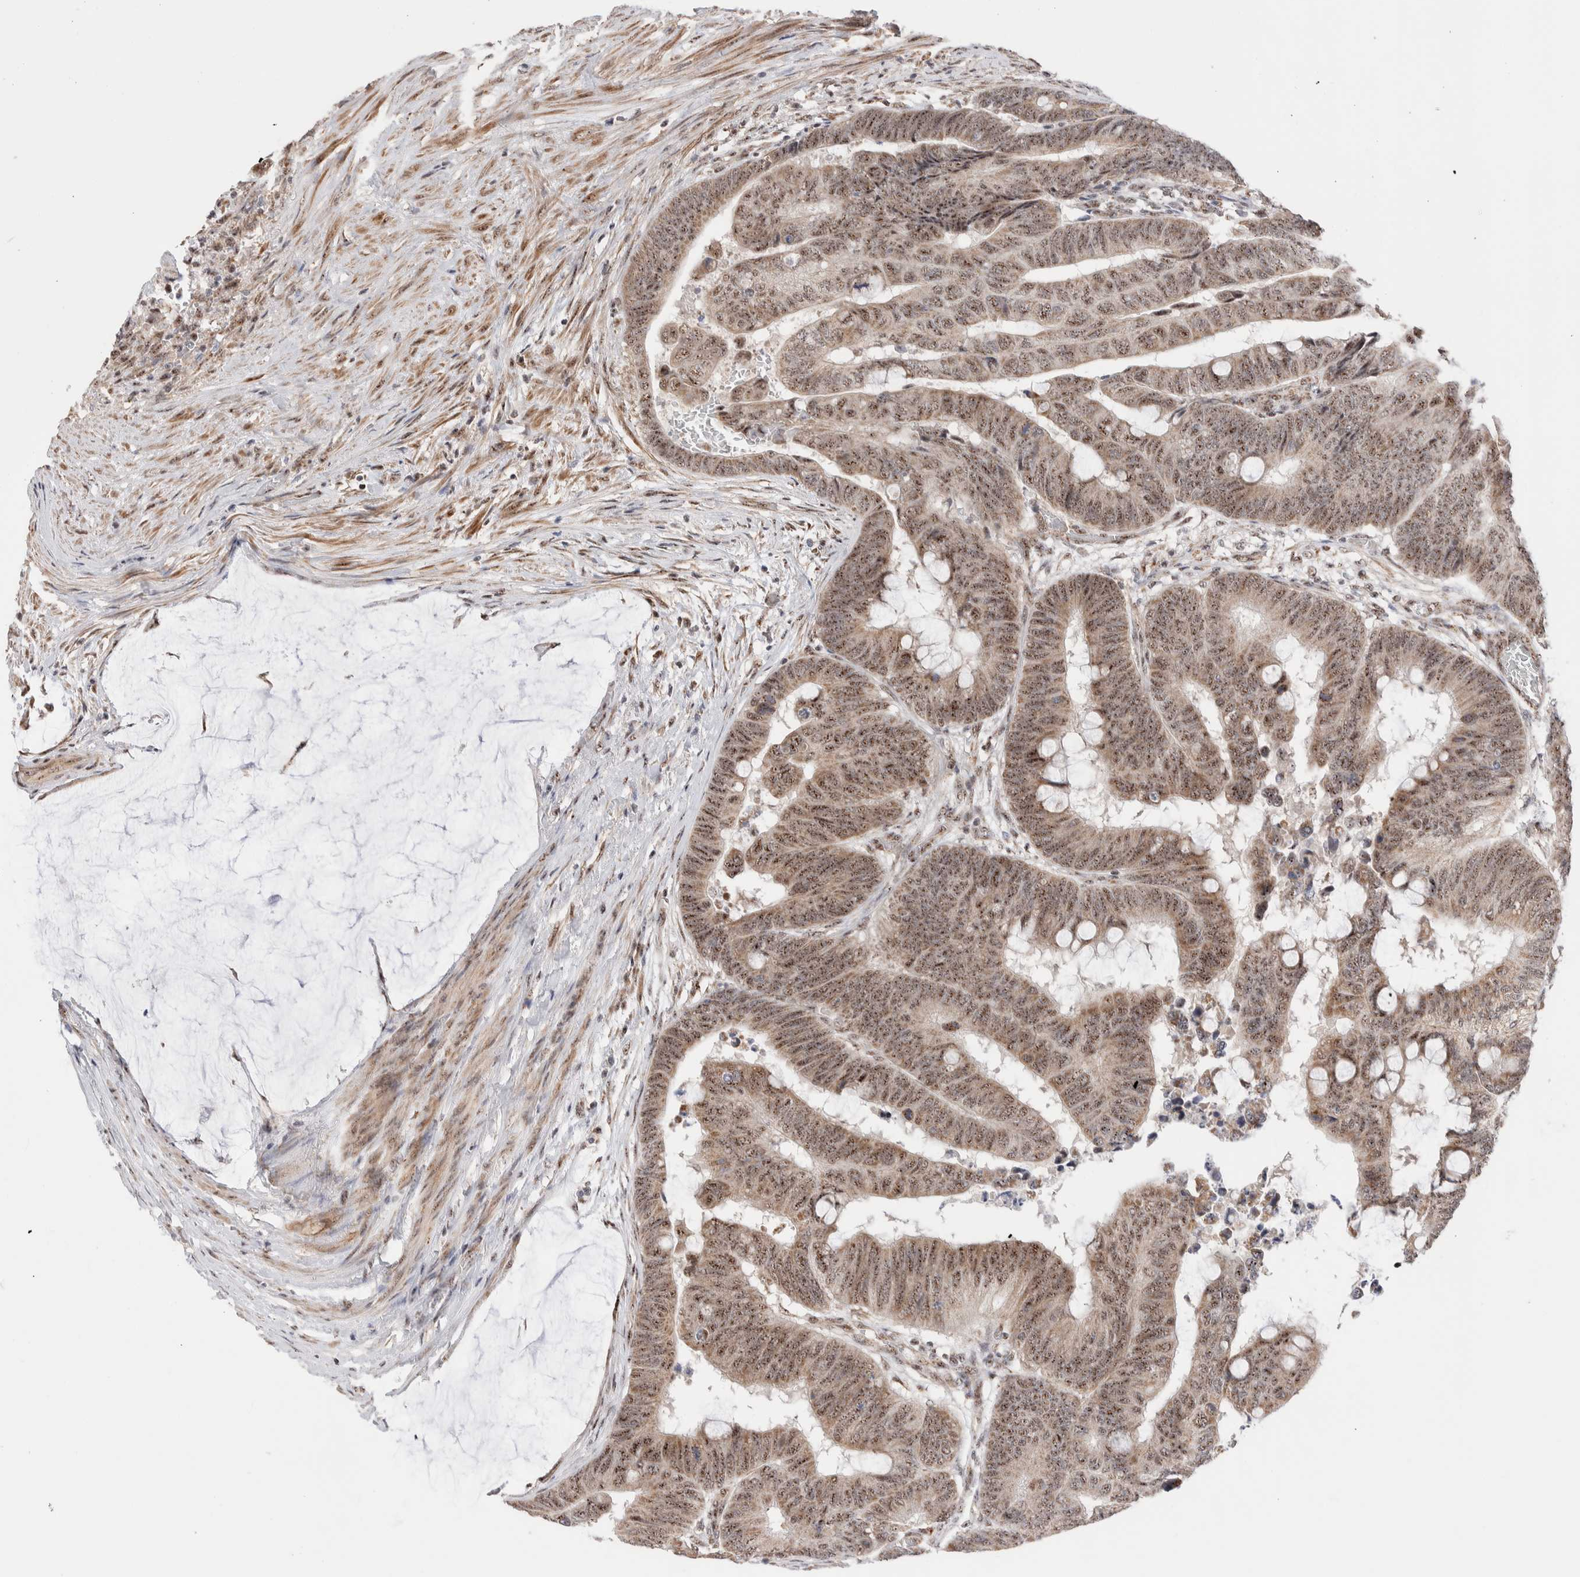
{"staining": {"intensity": "moderate", "quantity": ">75%", "location": "cytoplasmic/membranous,nuclear"}, "tissue": "colorectal cancer", "cell_type": "Tumor cells", "image_type": "cancer", "snomed": [{"axis": "morphology", "description": "Normal tissue, NOS"}, {"axis": "morphology", "description": "Adenocarcinoma, NOS"}, {"axis": "topography", "description": "Rectum"}], "caption": "A brown stain labels moderate cytoplasmic/membranous and nuclear expression of a protein in human colorectal adenocarcinoma tumor cells. Using DAB (brown) and hematoxylin (blue) stains, captured at high magnification using brightfield microscopy.", "gene": "ZNF695", "patient": {"sex": "male", "age": 92}}